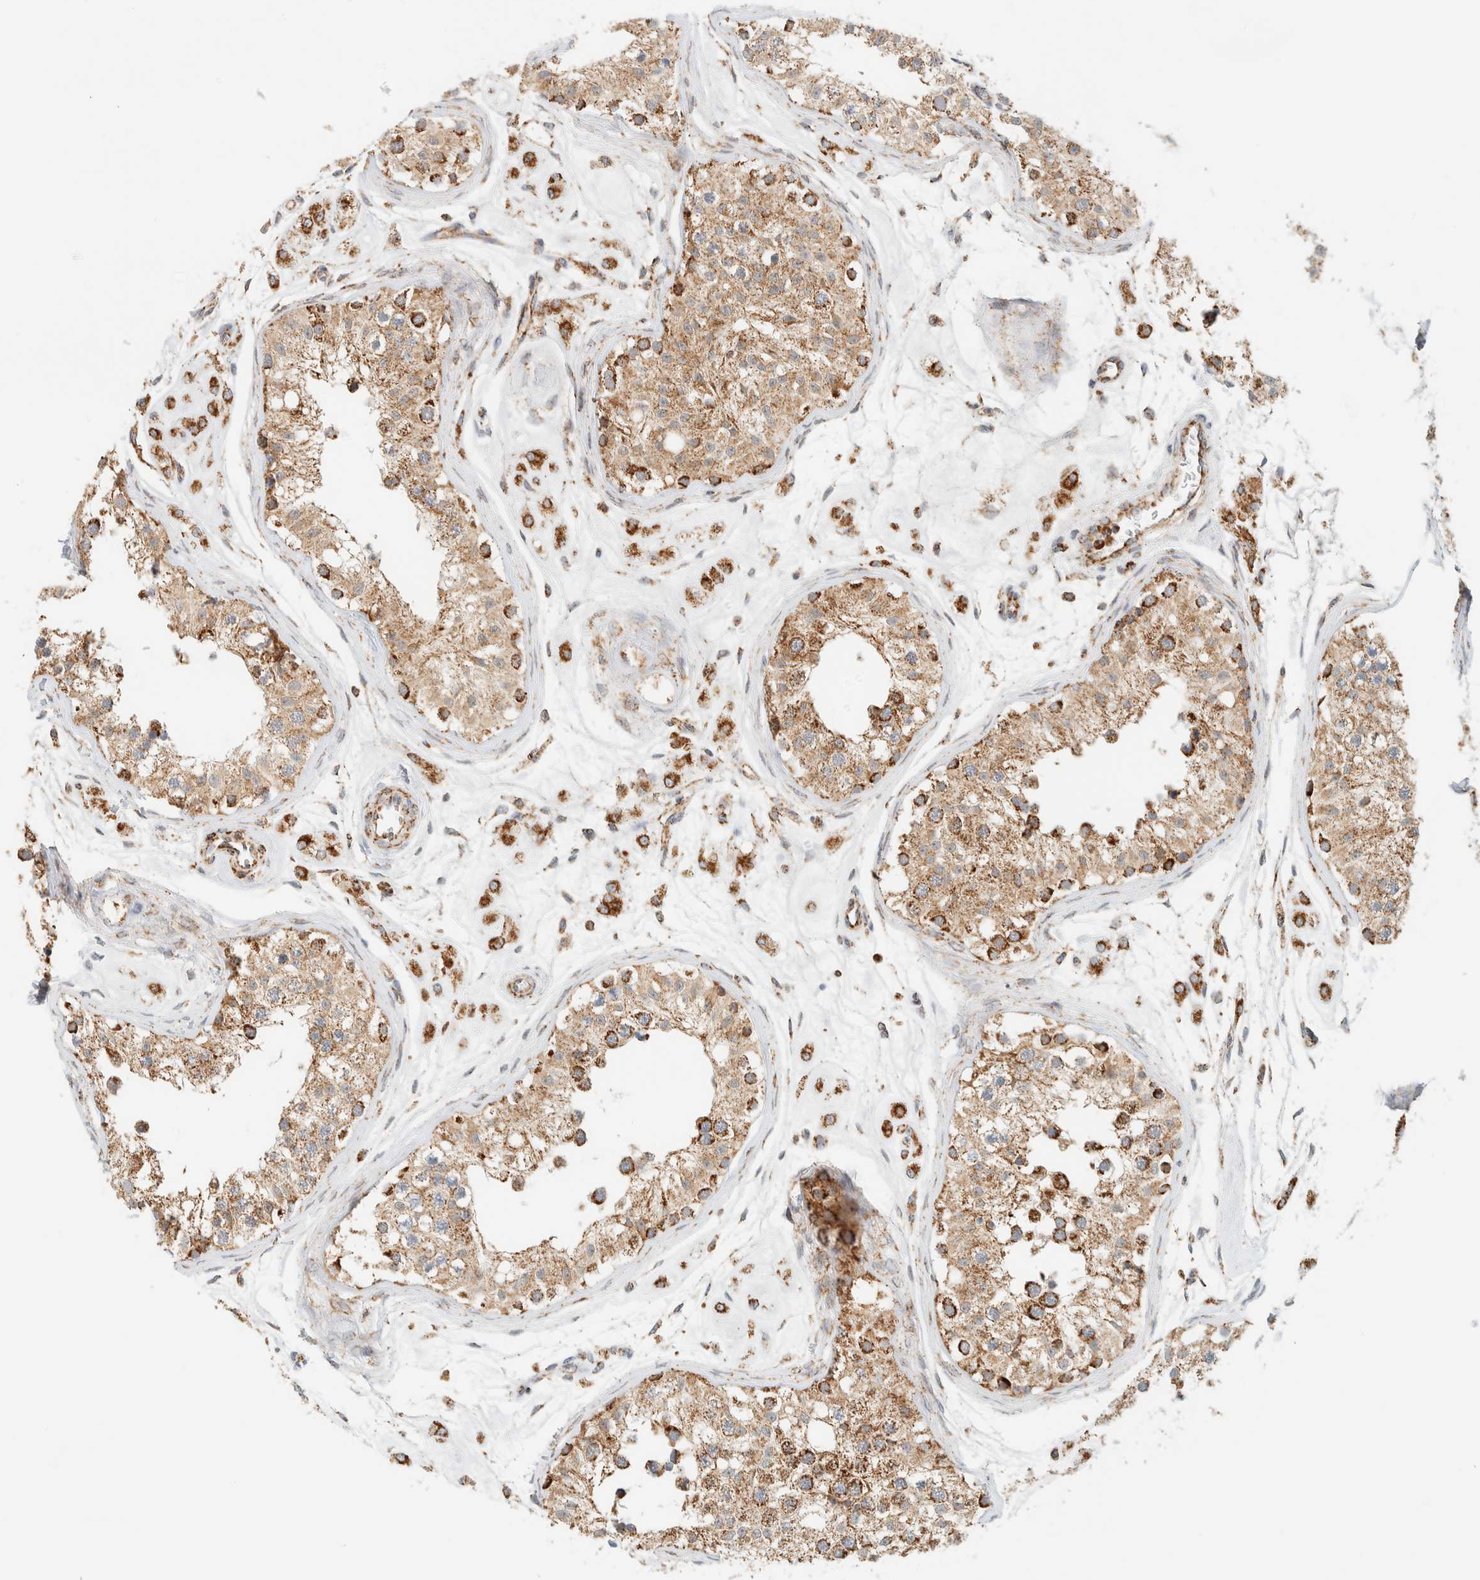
{"staining": {"intensity": "moderate", "quantity": ">75%", "location": "cytoplasmic/membranous"}, "tissue": "testis", "cell_type": "Cells in seminiferous ducts", "image_type": "normal", "snomed": [{"axis": "morphology", "description": "Normal tissue, NOS"}, {"axis": "morphology", "description": "Adenocarcinoma, metastatic, NOS"}, {"axis": "topography", "description": "Testis"}], "caption": "Protein analysis of unremarkable testis demonstrates moderate cytoplasmic/membranous positivity in approximately >75% of cells in seminiferous ducts. The protein is stained brown, and the nuclei are stained in blue (DAB (3,3'-diaminobenzidine) IHC with brightfield microscopy, high magnification).", "gene": "KIFAP3", "patient": {"sex": "male", "age": 26}}